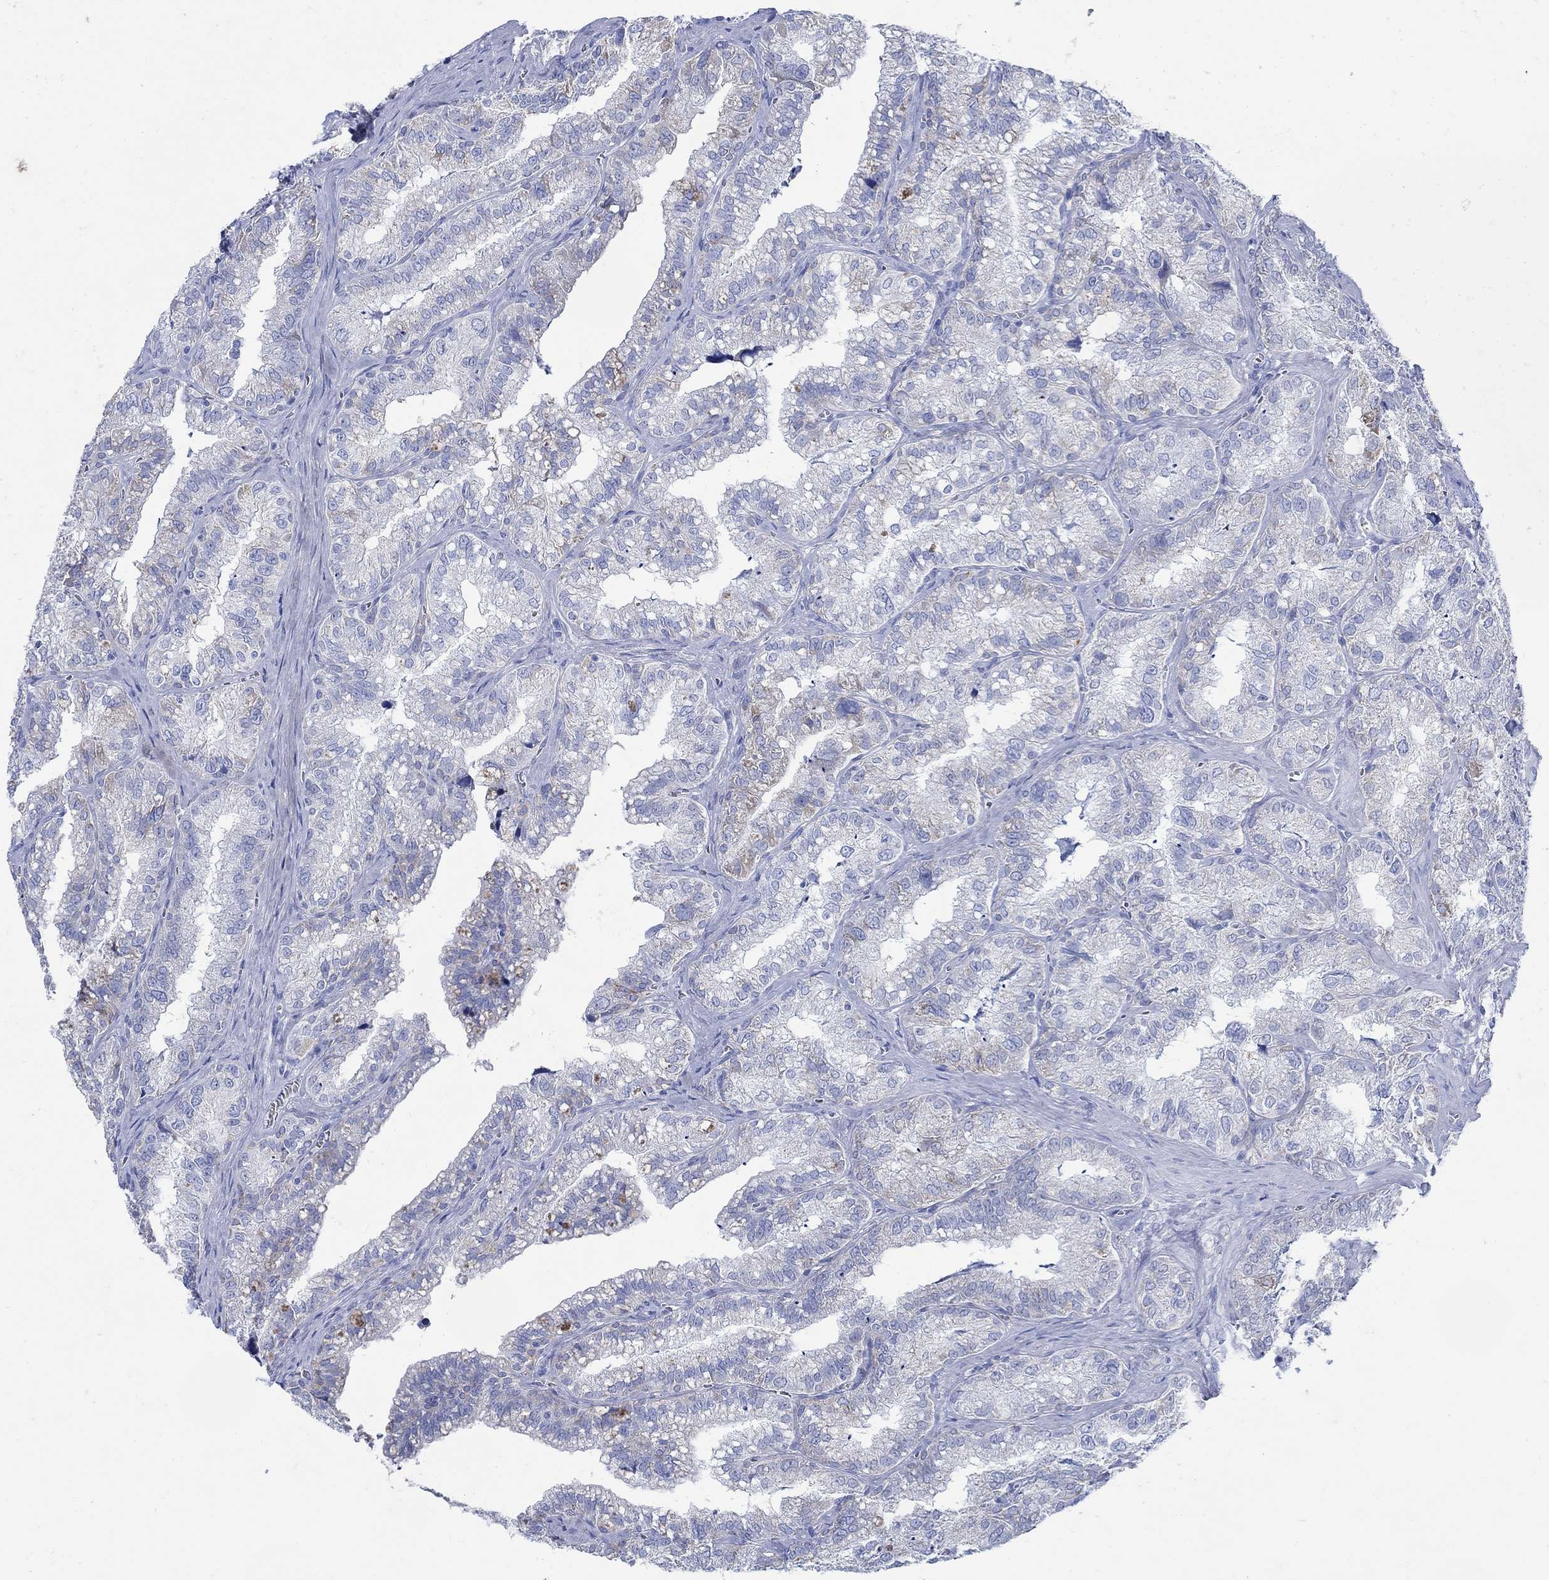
{"staining": {"intensity": "weak", "quantity": "<25%", "location": "cytoplasmic/membranous"}, "tissue": "seminal vesicle", "cell_type": "Glandular cells", "image_type": "normal", "snomed": [{"axis": "morphology", "description": "Normal tissue, NOS"}, {"axis": "topography", "description": "Seminal veicle"}], "caption": "Seminal vesicle stained for a protein using immunohistochemistry (IHC) reveals no staining glandular cells.", "gene": "ZDHHC14", "patient": {"sex": "male", "age": 57}}